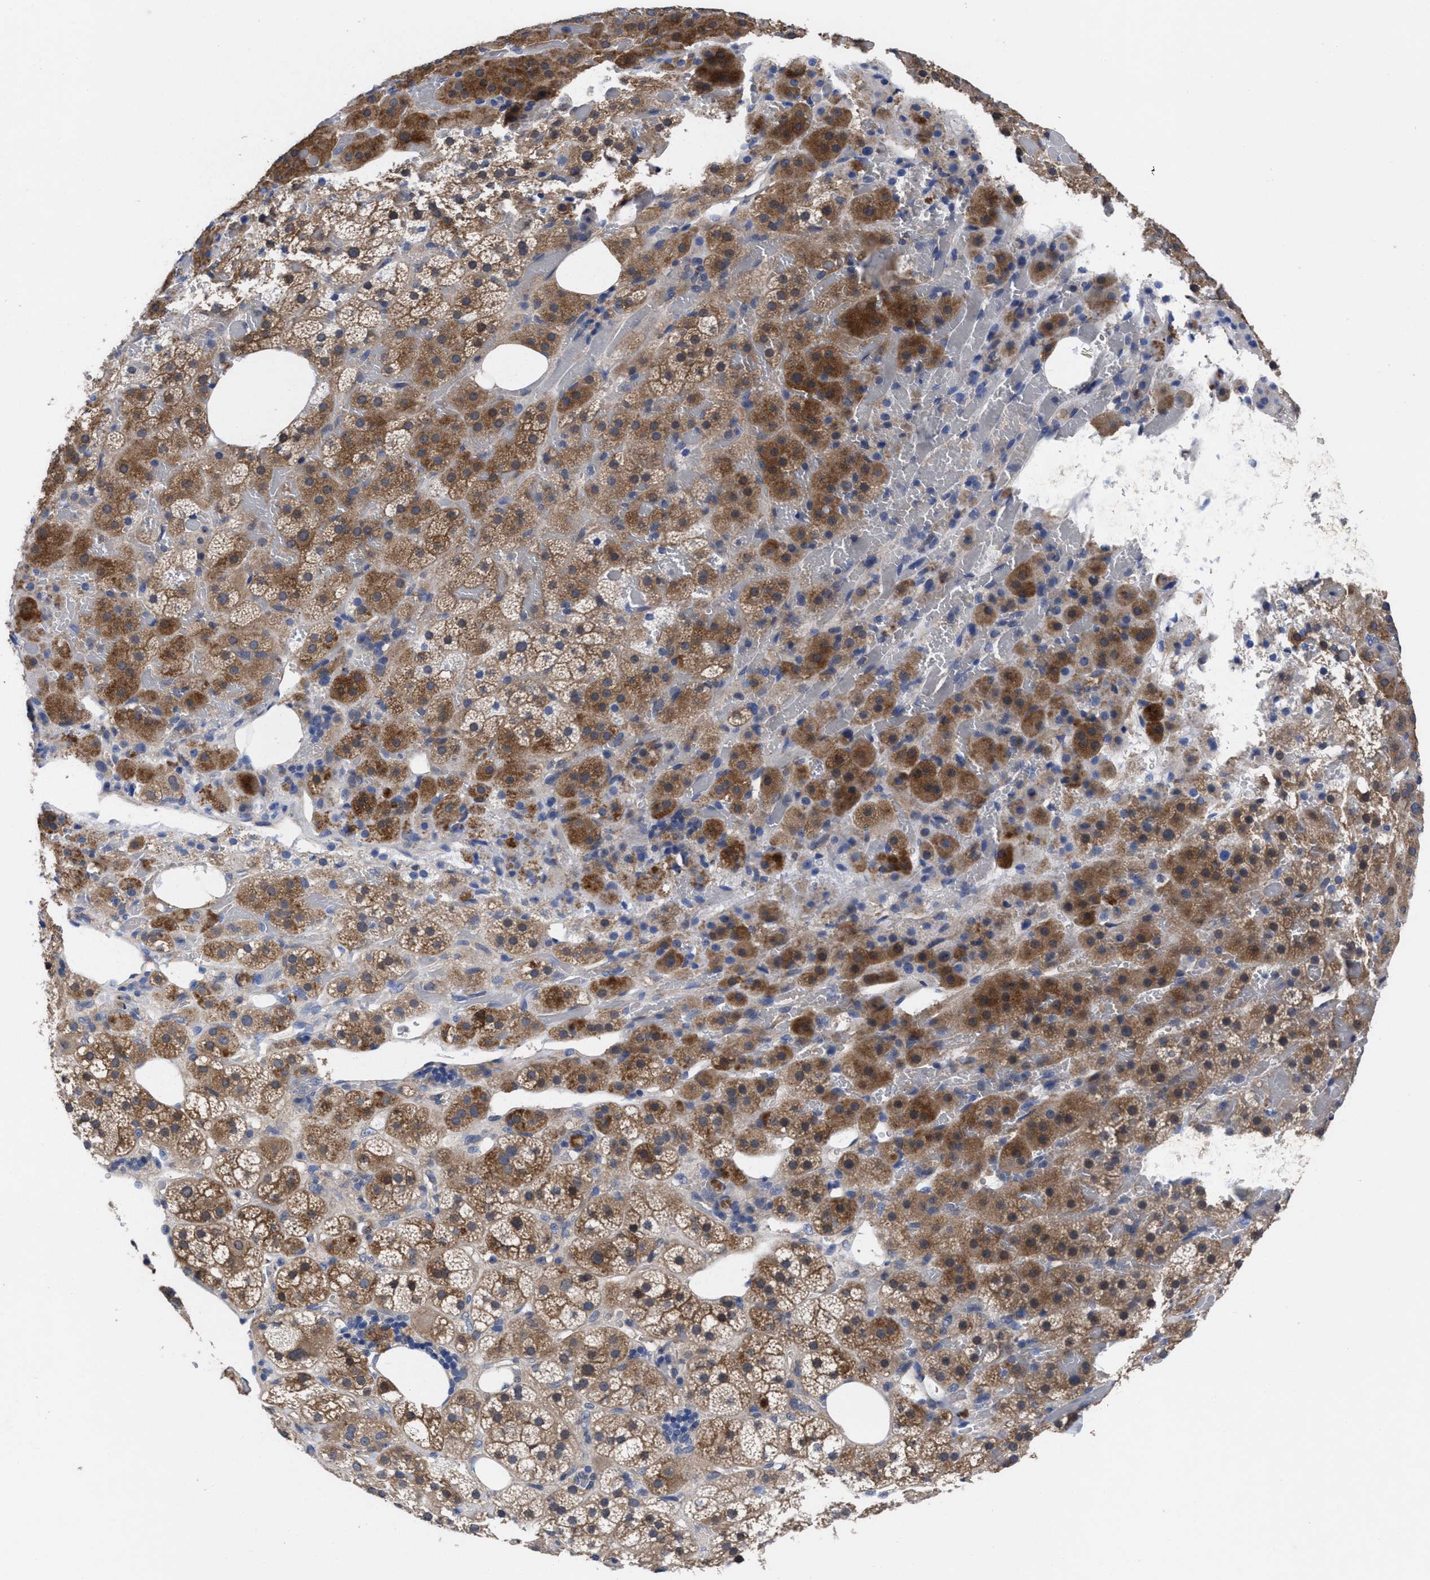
{"staining": {"intensity": "moderate", "quantity": ">75%", "location": "cytoplasmic/membranous"}, "tissue": "adrenal gland", "cell_type": "Glandular cells", "image_type": "normal", "snomed": [{"axis": "morphology", "description": "Normal tissue, NOS"}, {"axis": "topography", "description": "Adrenal gland"}], "caption": "Immunohistochemistry micrograph of unremarkable human adrenal gland stained for a protein (brown), which reveals medium levels of moderate cytoplasmic/membranous expression in about >75% of glandular cells.", "gene": "TXNDC17", "patient": {"sex": "female", "age": 59}}